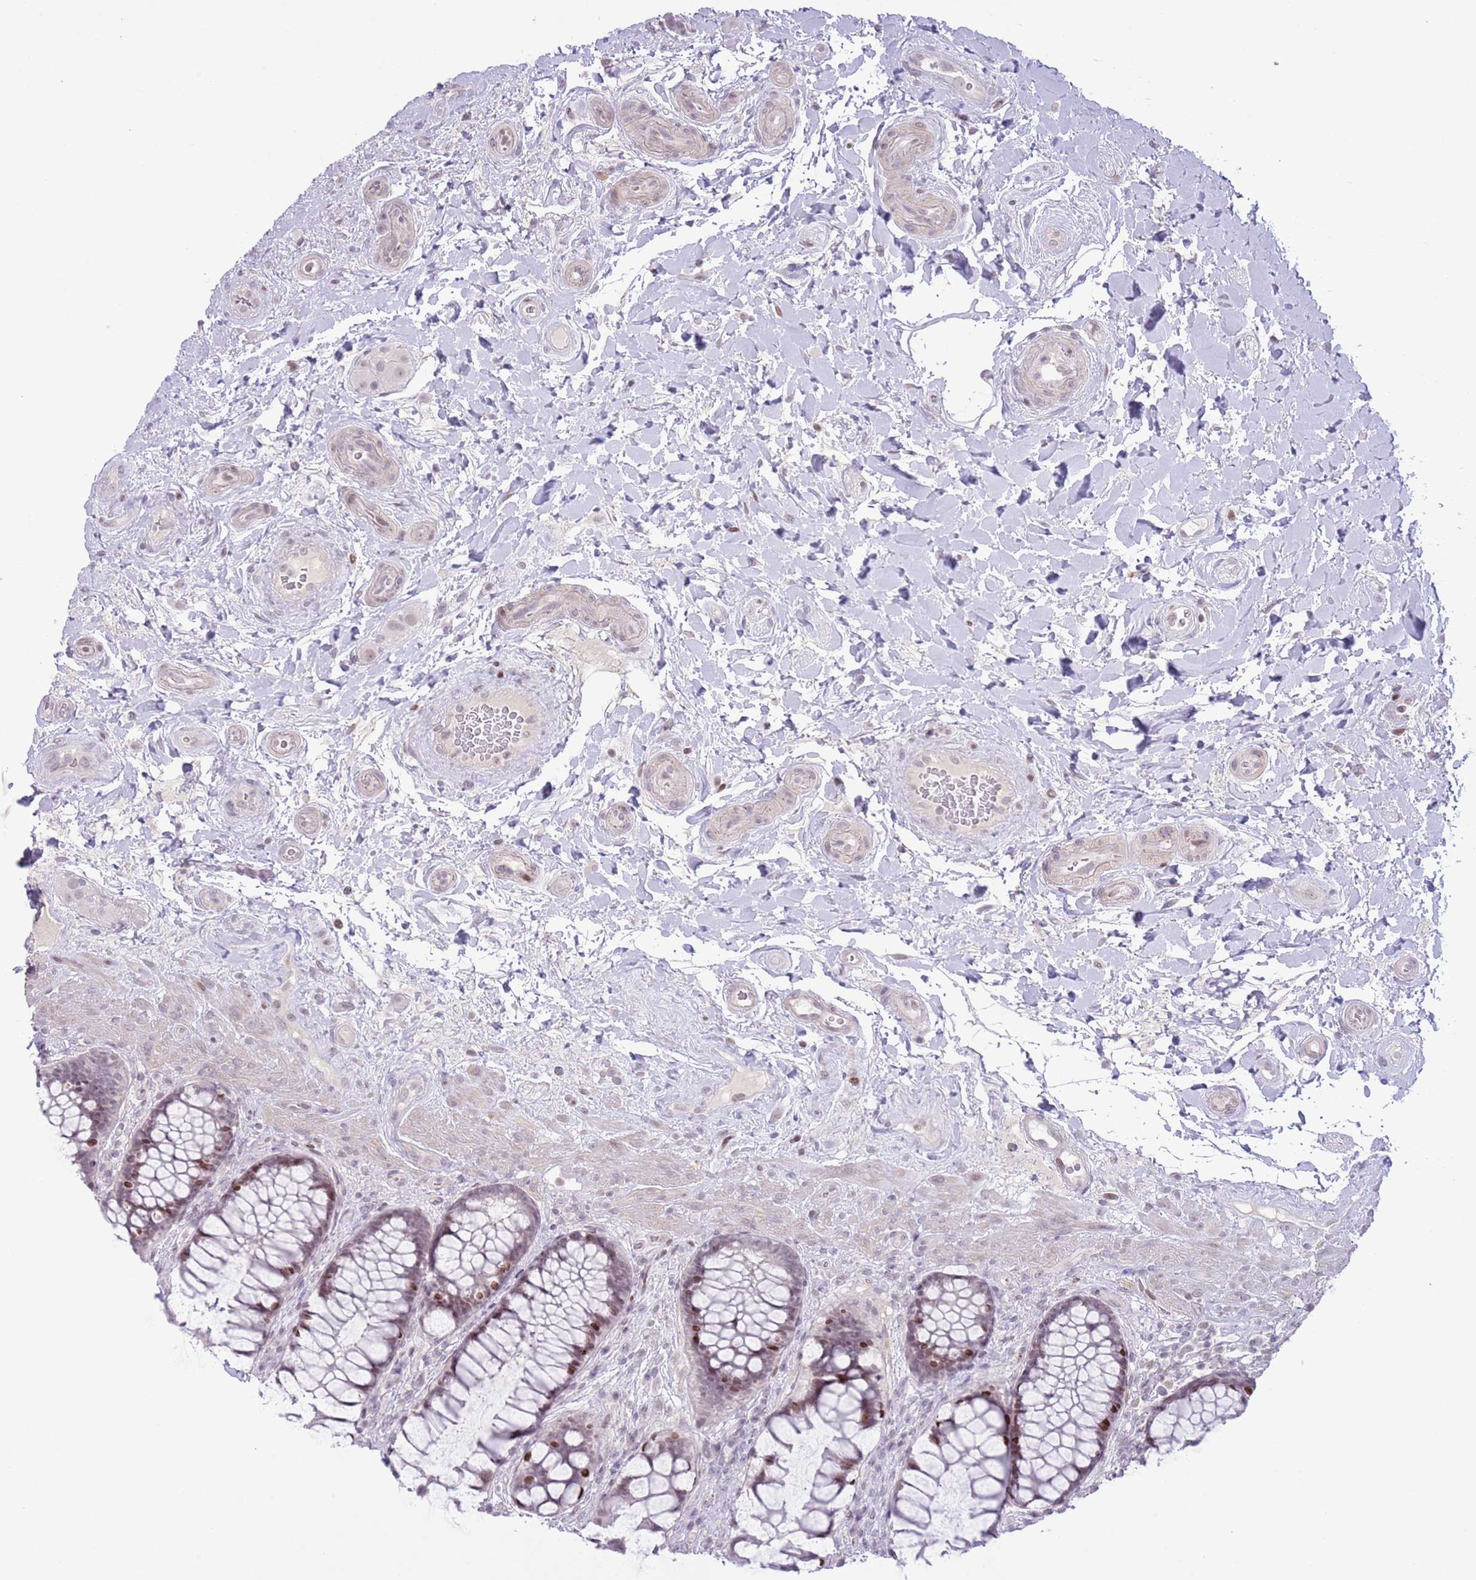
{"staining": {"intensity": "moderate", "quantity": "25%-75%", "location": "nuclear"}, "tissue": "rectum", "cell_type": "Glandular cells", "image_type": "normal", "snomed": [{"axis": "morphology", "description": "Normal tissue, NOS"}, {"axis": "topography", "description": "Rectum"}], "caption": "Glandular cells demonstrate moderate nuclear staining in approximately 25%-75% of cells in unremarkable rectum.", "gene": "MFSD10", "patient": {"sex": "female", "age": 58}}